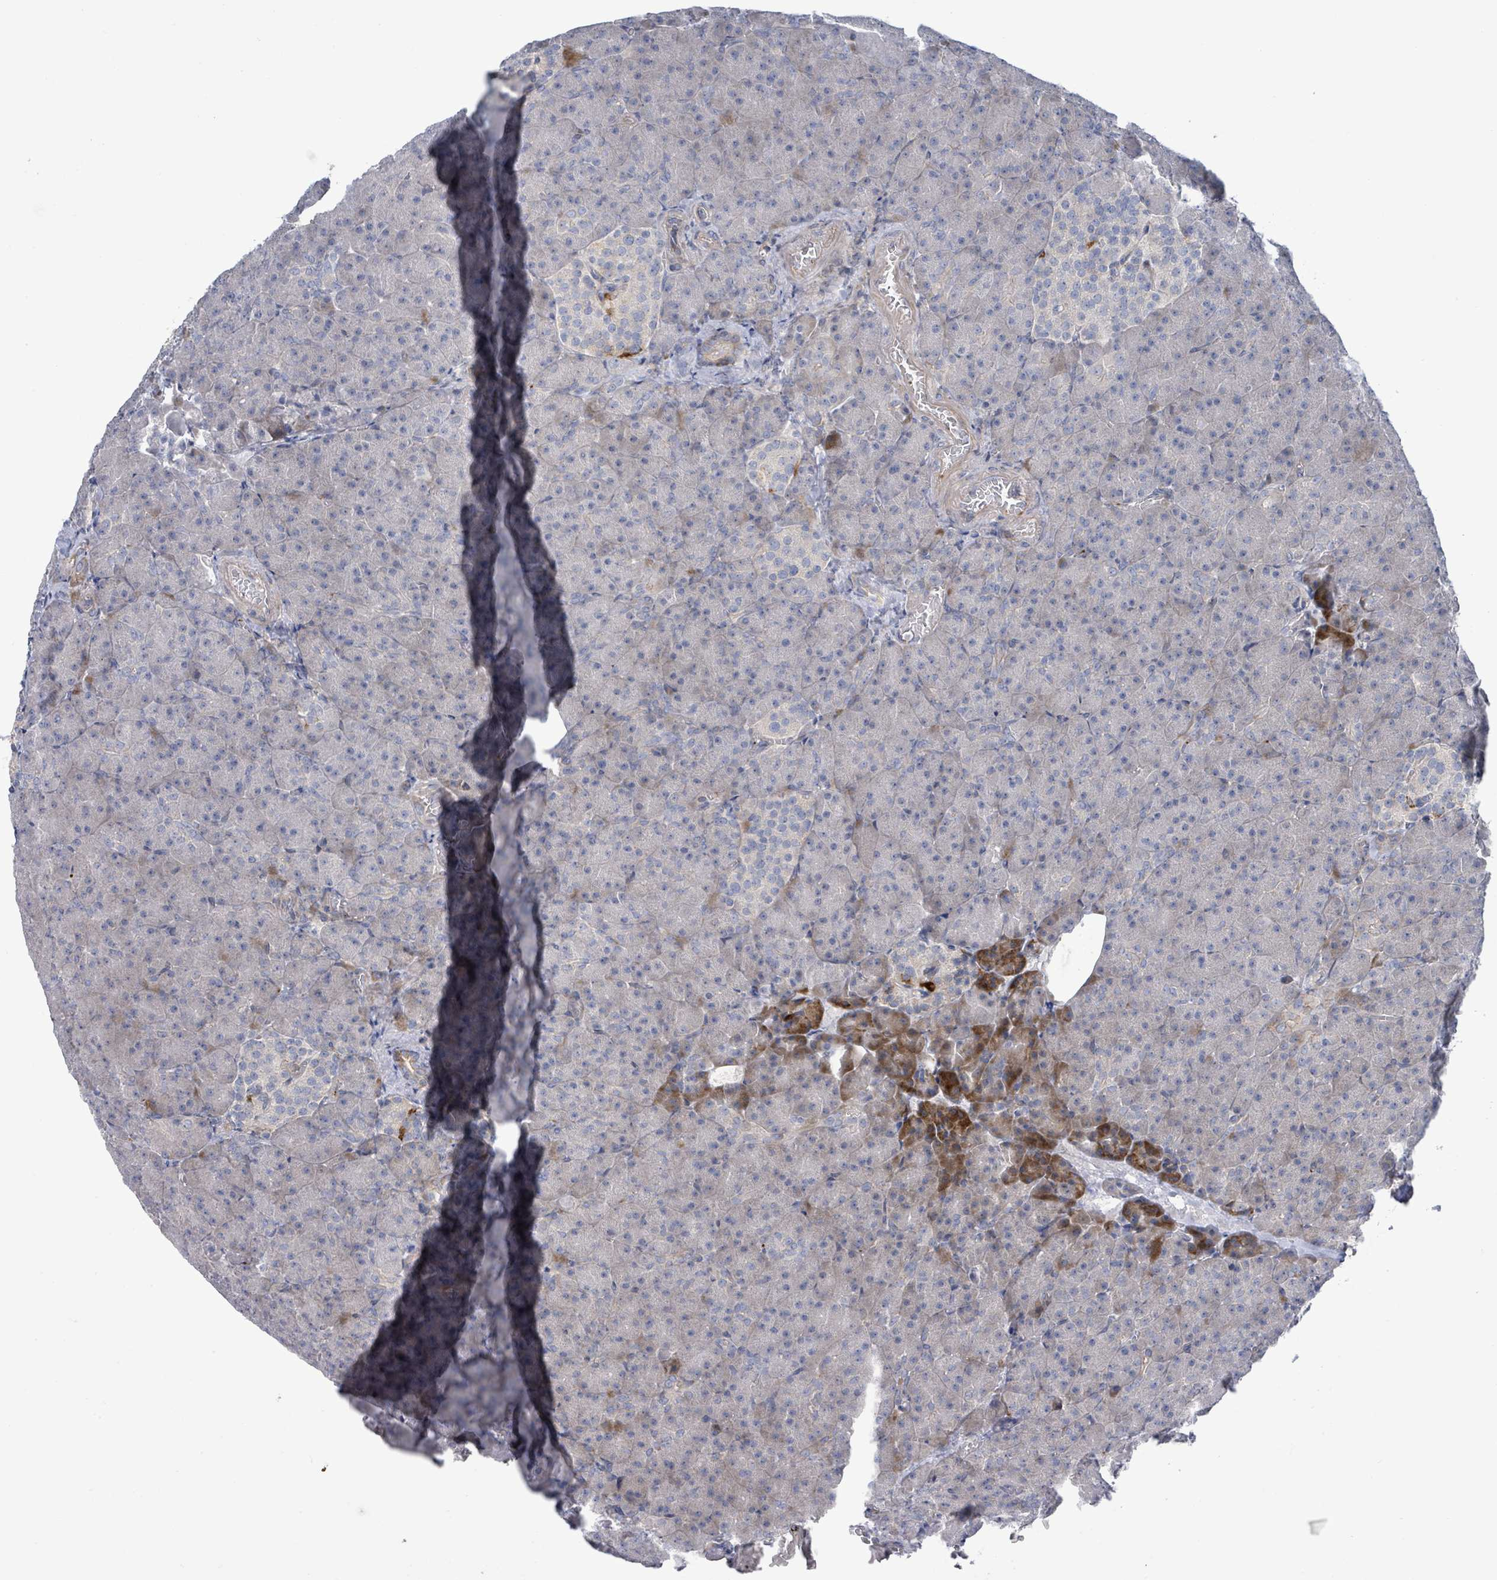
{"staining": {"intensity": "moderate", "quantity": "<25%", "location": "cytoplasmic/membranous"}, "tissue": "pancreas", "cell_type": "Exocrine glandular cells", "image_type": "normal", "snomed": [{"axis": "morphology", "description": "Normal tissue, NOS"}, {"axis": "topography", "description": "Pancreas"}], "caption": "Normal pancreas was stained to show a protein in brown. There is low levels of moderate cytoplasmic/membranous positivity in about <25% of exocrine glandular cells. (Stains: DAB (3,3'-diaminobenzidine) in brown, nuclei in blue, Microscopy: brightfield microscopy at high magnification).", "gene": "LILRA4", "patient": {"sex": "female", "age": 74}}